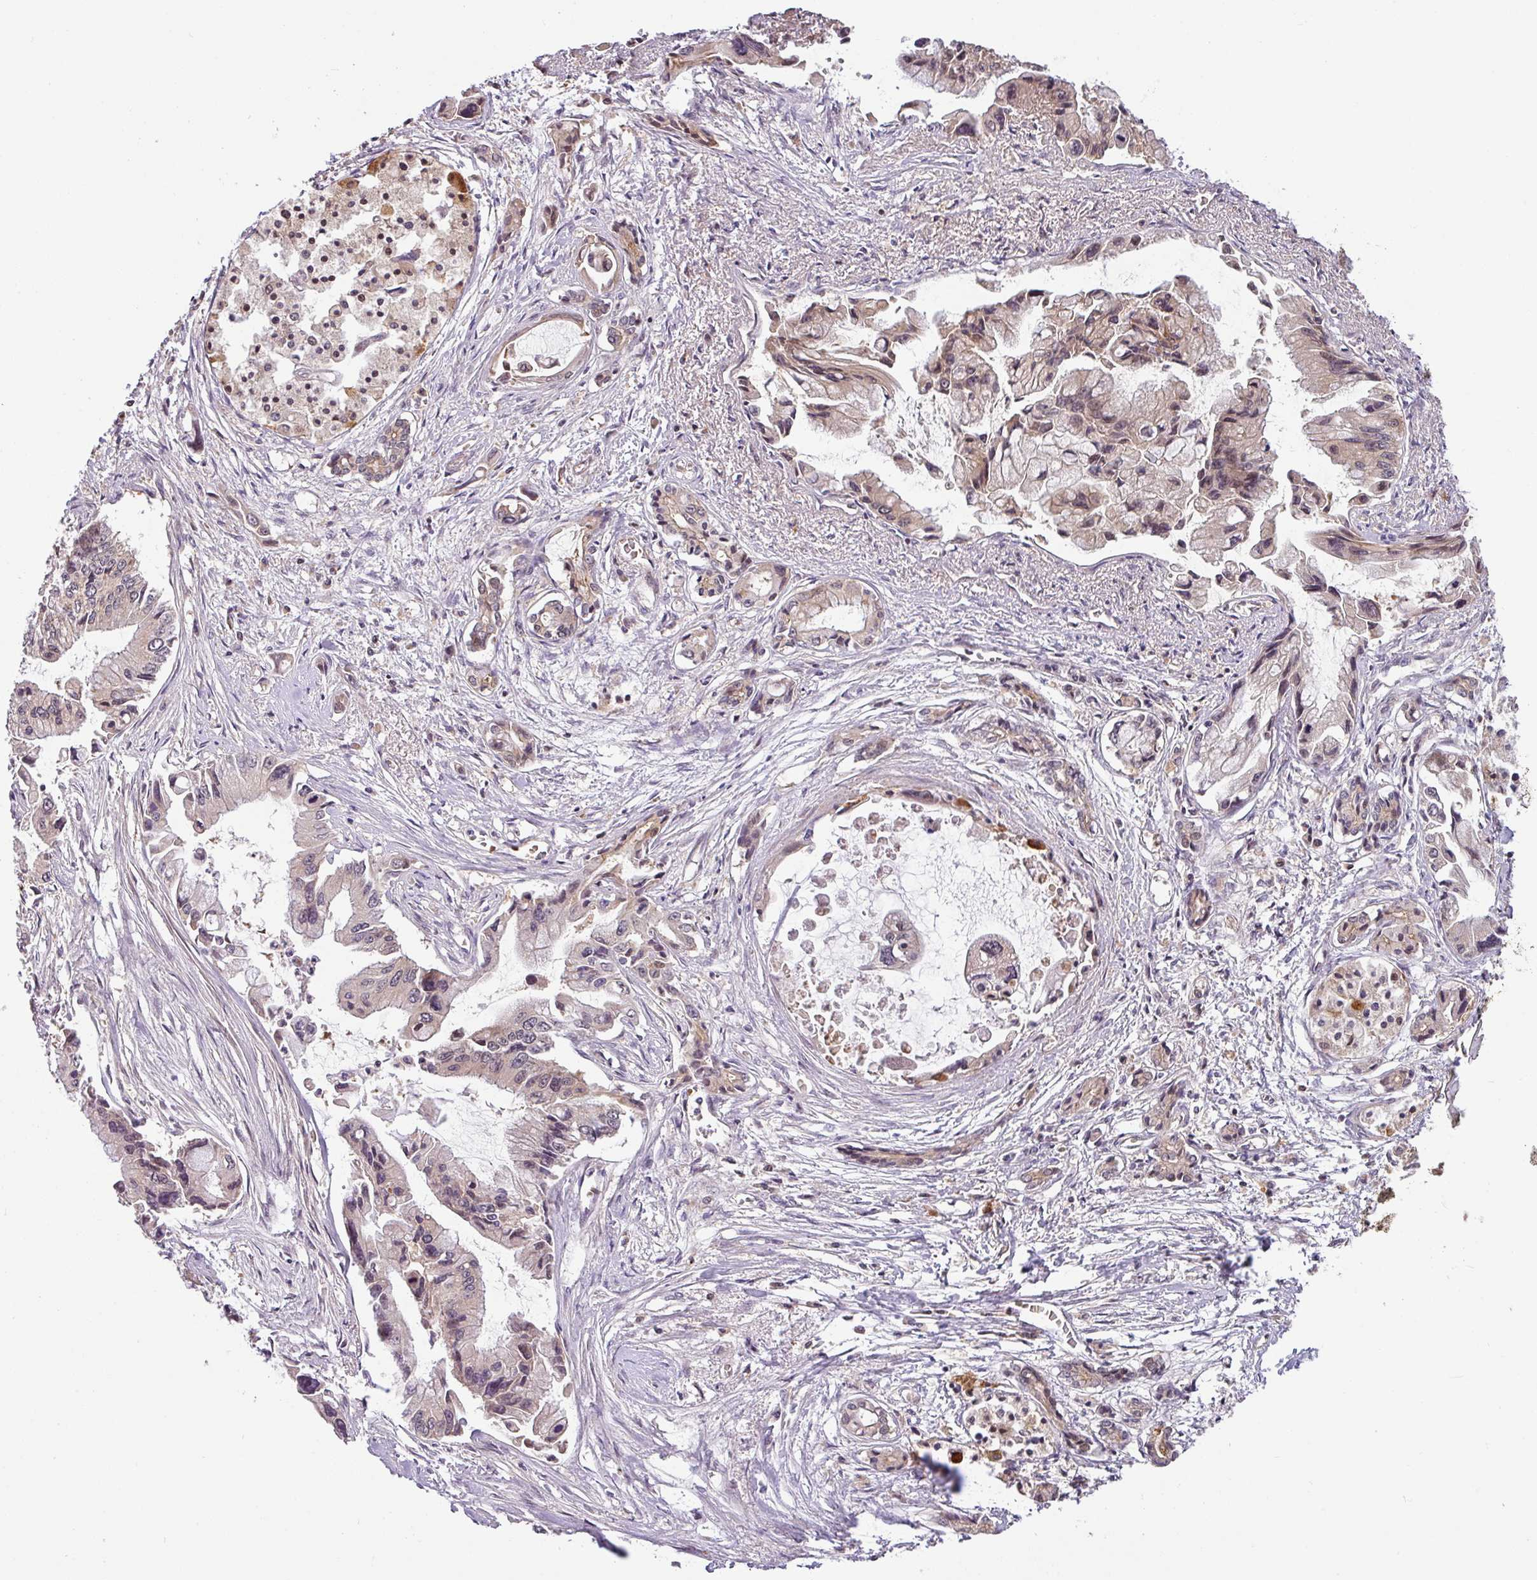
{"staining": {"intensity": "weak", "quantity": "<25%", "location": "cytoplasmic/membranous"}, "tissue": "pancreatic cancer", "cell_type": "Tumor cells", "image_type": "cancer", "snomed": [{"axis": "morphology", "description": "Adenocarcinoma, NOS"}, {"axis": "topography", "description": "Pancreas"}], "caption": "This micrograph is of pancreatic adenocarcinoma stained with IHC to label a protein in brown with the nuclei are counter-stained blue. There is no expression in tumor cells.", "gene": "SHB", "patient": {"sex": "male", "age": 84}}